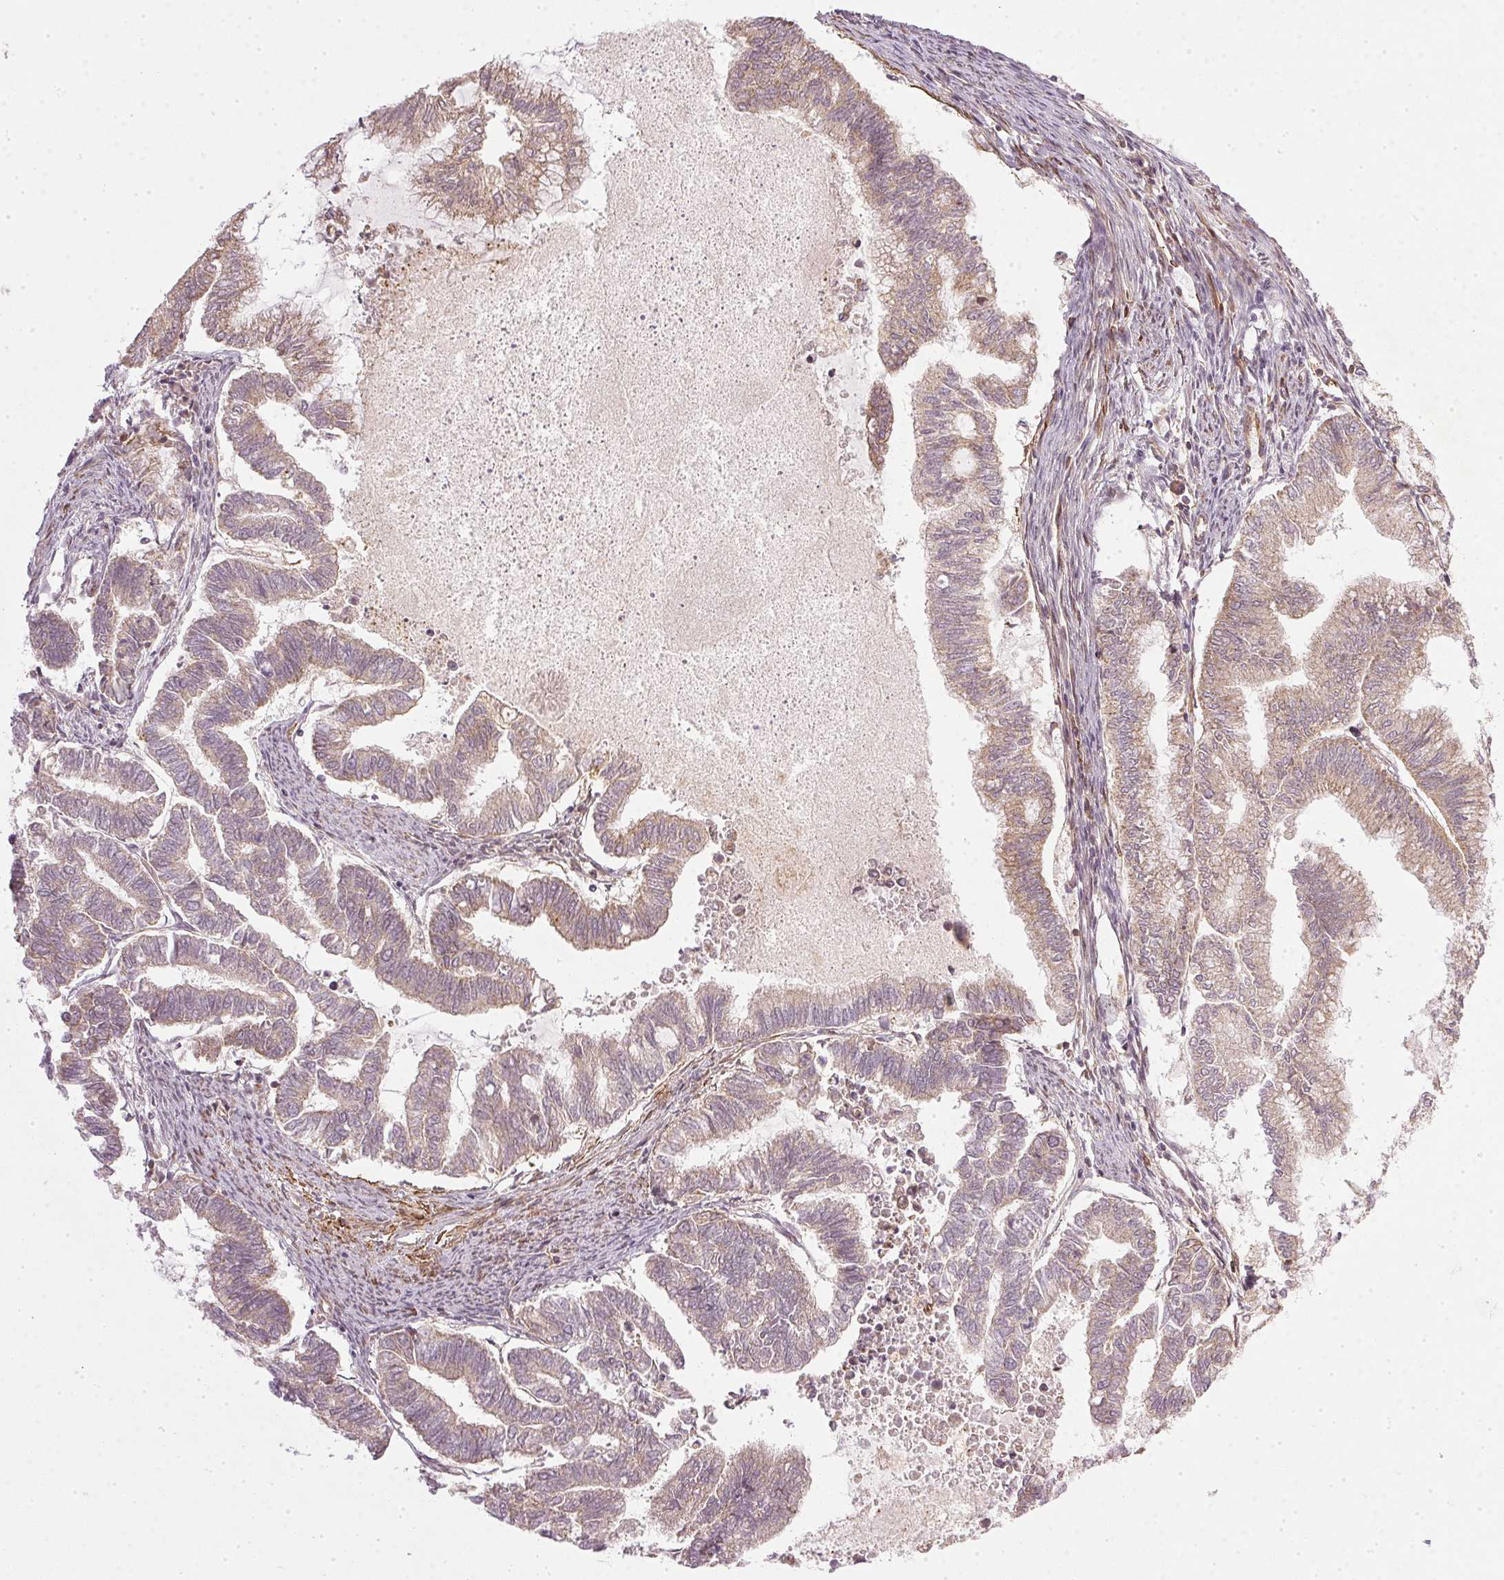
{"staining": {"intensity": "weak", "quantity": ">75%", "location": "cytoplasmic/membranous"}, "tissue": "endometrial cancer", "cell_type": "Tumor cells", "image_type": "cancer", "snomed": [{"axis": "morphology", "description": "Adenocarcinoma, NOS"}, {"axis": "topography", "description": "Endometrium"}], "caption": "A high-resolution histopathology image shows IHC staining of endometrial cancer, which reveals weak cytoplasmic/membranous positivity in approximately >75% of tumor cells.", "gene": "NADK2", "patient": {"sex": "female", "age": 79}}